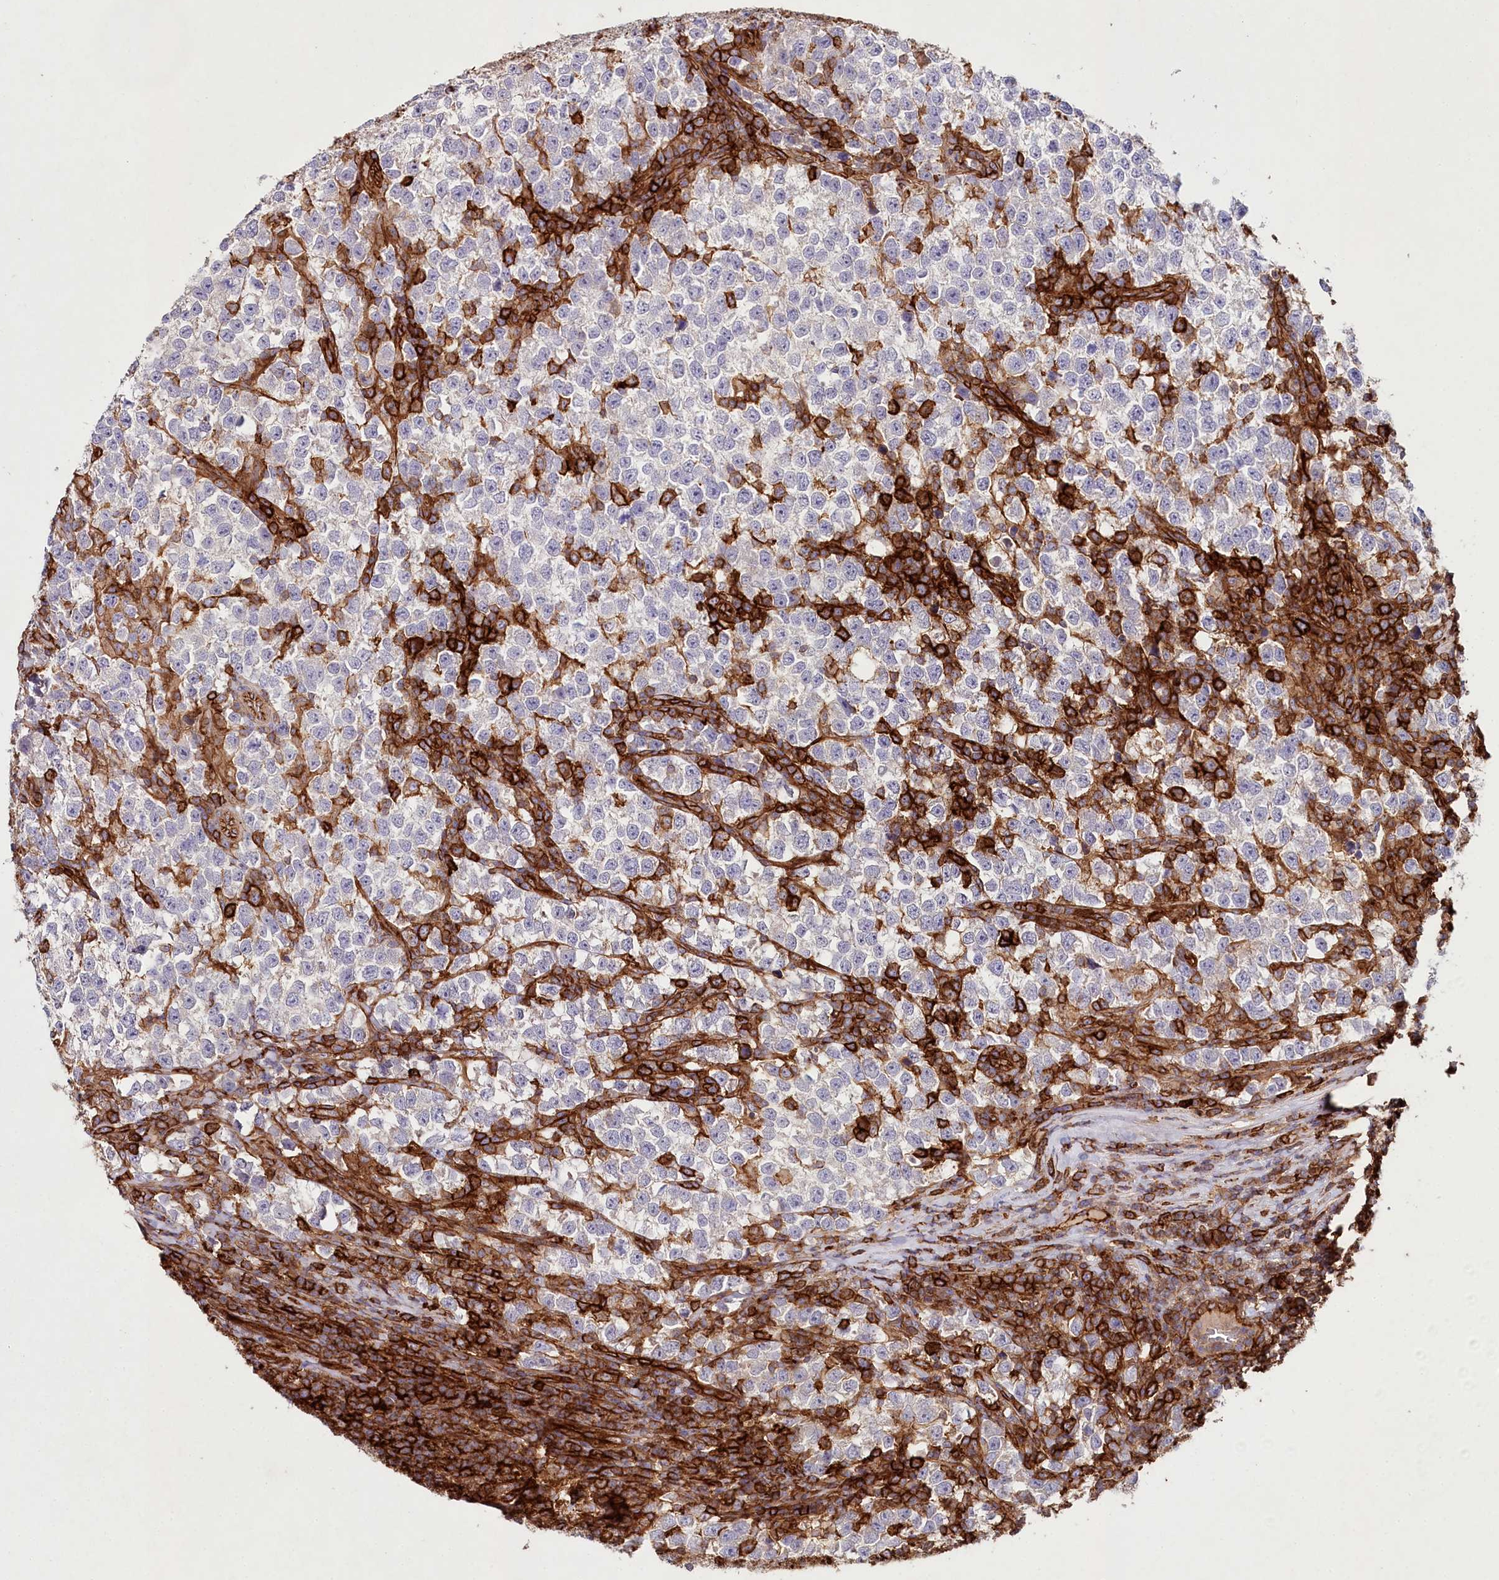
{"staining": {"intensity": "negative", "quantity": "none", "location": "none"}, "tissue": "testis cancer", "cell_type": "Tumor cells", "image_type": "cancer", "snomed": [{"axis": "morphology", "description": "Normal tissue, NOS"}, {"axis": "morphology", "description": "Seminoma, NOS"}, {"axis": "topography", "description": "Testis"}], "caption": "This is an IHC histopathology image of human testis cancer (seminoma). There is no expression in tumor cells.", "gene": "RBP5", "patient": {"sex": "male", "age": 43}}